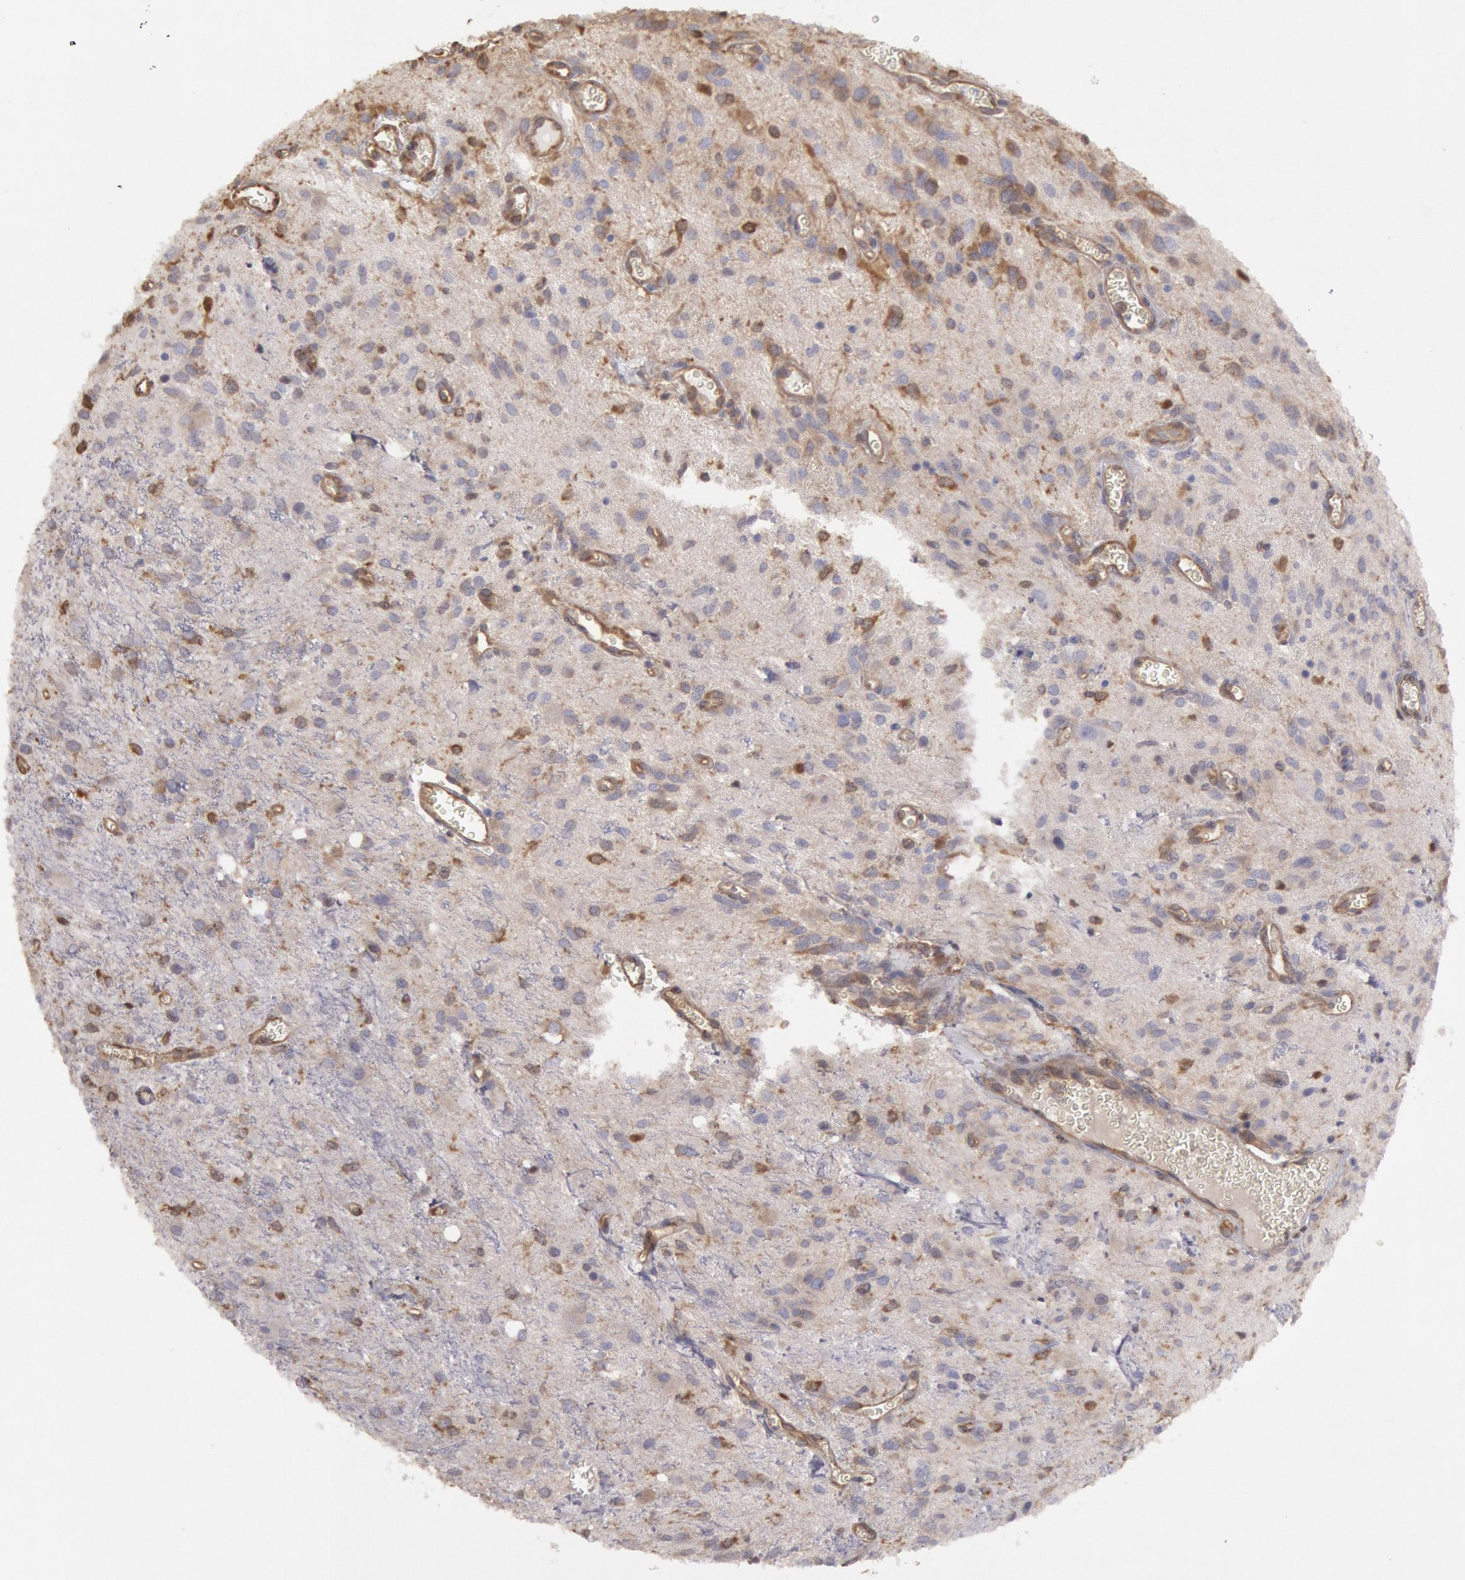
{"staining": {"intensity": "moderate", "quantity": "<25%", "location": "cytoplasmic/membranous"}, "tissue": "glioma", "cell_type": "Tumor cells", "image_type": "cancer", "snomed": [{"axis": "morphology", "description": "Glioma, malignant, Low grade"}, {"axis": "topography", "description": "Brain"}], "caption": "This is an image of immunohistochemistry staining of malignant glioma (low-grade), which shows moderate expression in the cytoplasmic/membranous of tumor cells.", "gene": "CCDC50", "patient": {"sex": "female", "age": 15}}